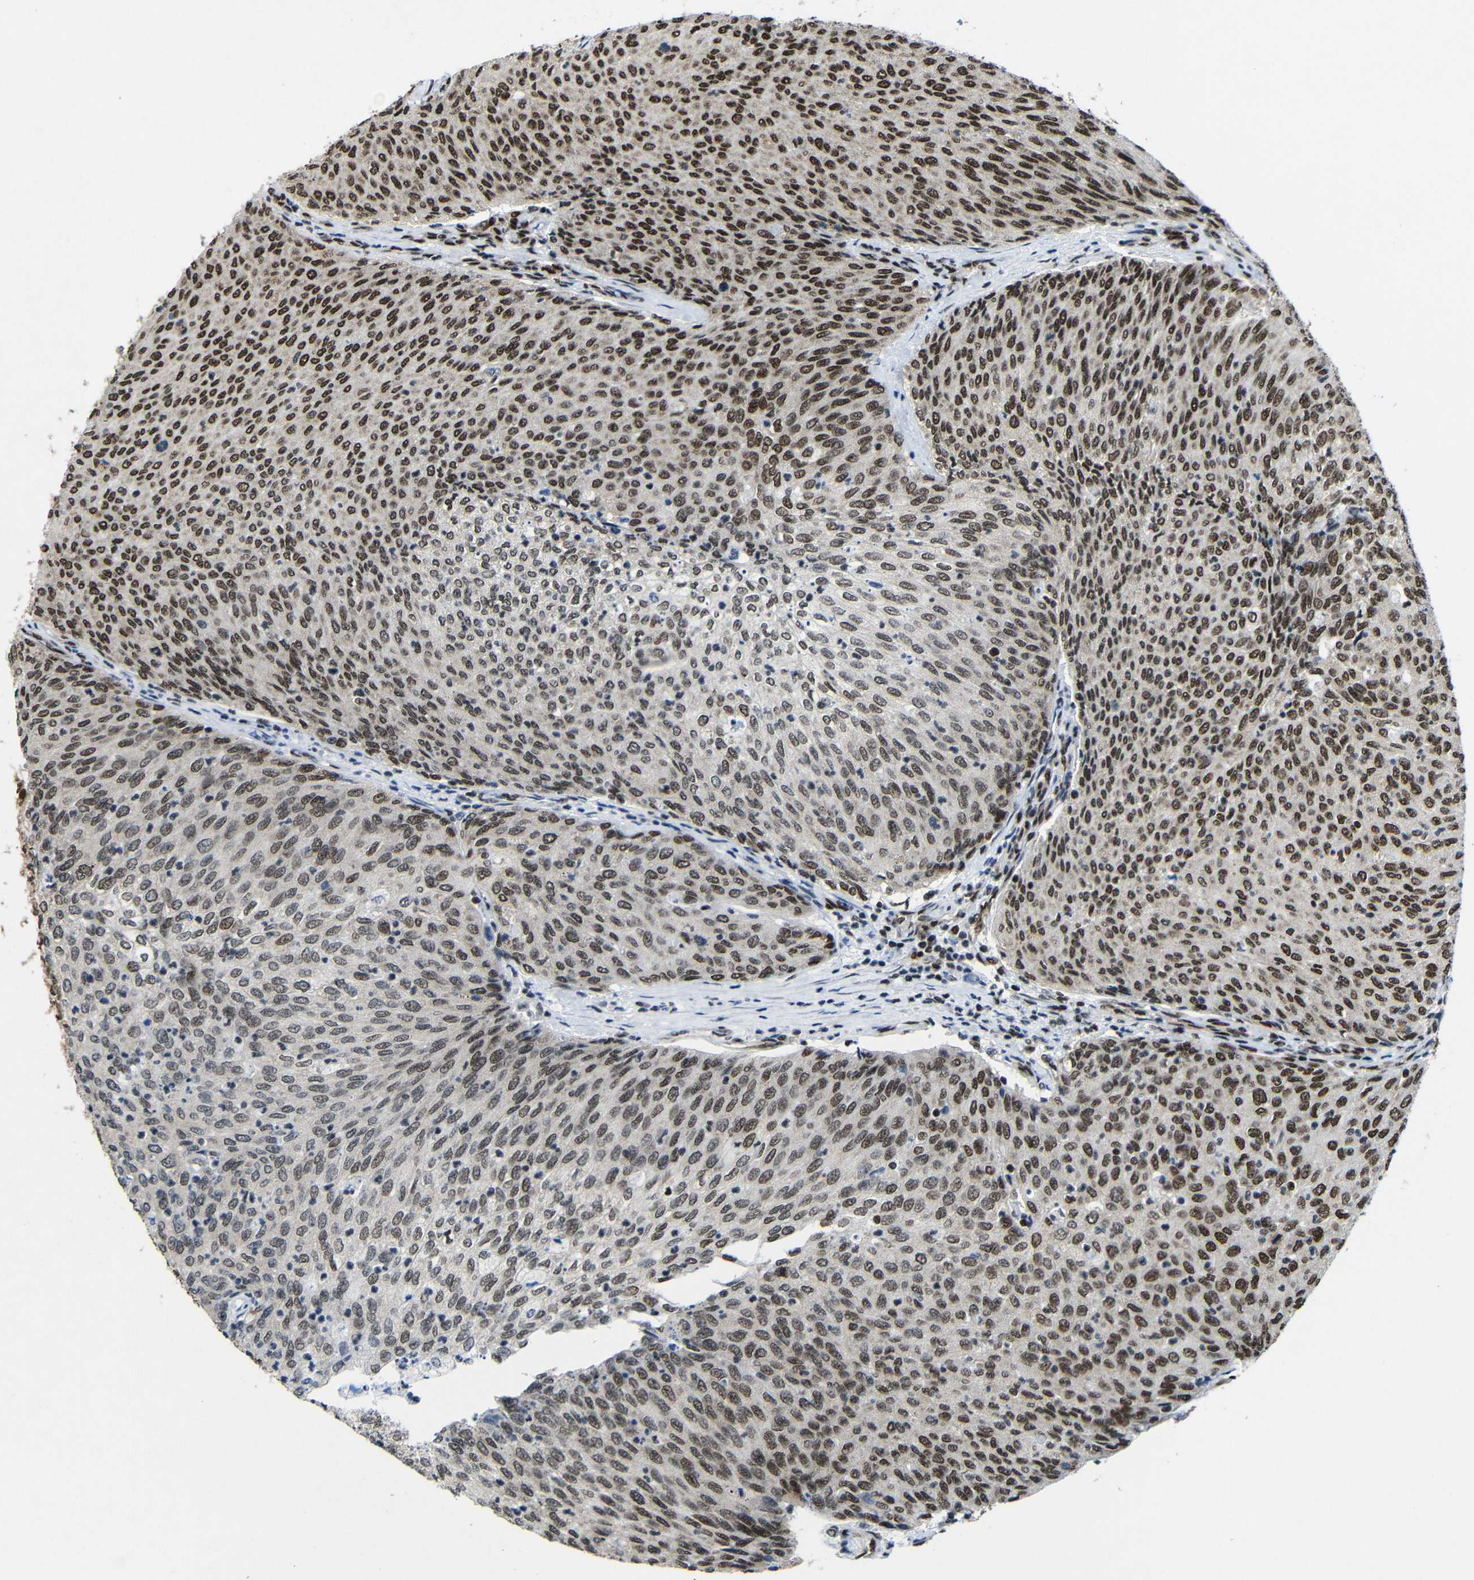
{"staining": {"intensity": "strong", "quantity": ">75%", "location": "nuclear"}, "tissue": "urothelial cancer", "cell_type": "Tumor cells", "image_type": "cancer", "snomed": [{"axis": "morphology", "description": "Urothelial carcinoma, Low grade"}, {"axis": "topography", "description": "Urinary bladder"}], "caption": "Low-grade urothelial carcinoma stained with DAB (3,3'-diaminobenzidine) IHC demonstrates high levels of strong nuclear staining in about >75% of tumor cells.", "gene": "PTBP1", "patient": {"sex": "female", "age": 79}}